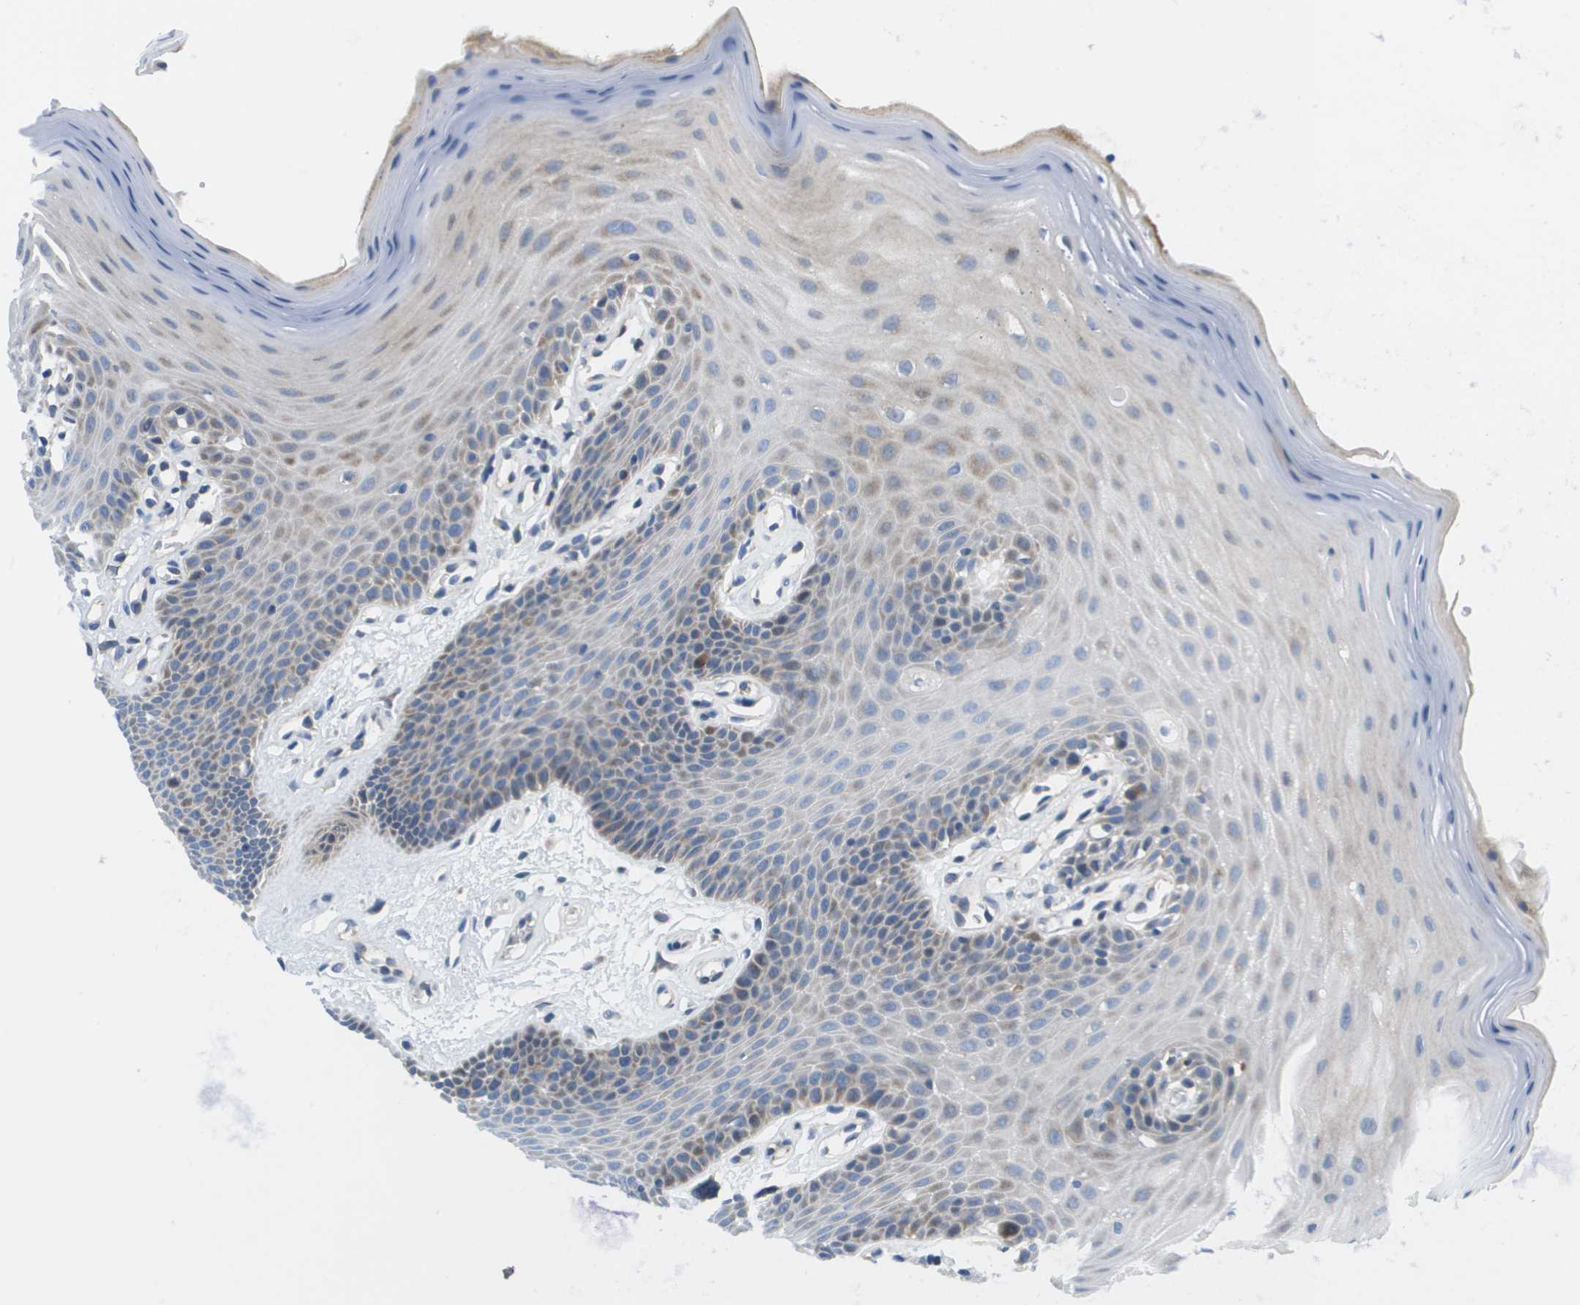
{"staining": {"intensity": "weak", "quantity": "25%-75%", "location": "cytoplasmic/membranous"}, "tissue": "oral mucosa", "cell_type": "Squamous epithelial cells", "image_type": "normal", "snomed": [{"axis": "morphology", "description": "Normal tissue, NOS"}, {"axis": "morphology", "description": "Squamous cell carcinoma, NOS"}, {"axis": "topography", "description": "Skeletal muscle"}, {"axis": "topography", "description": "Adipose tissue"}, {"axis": "topography", "description": "Vascular tissue"}, {"axis": "topography", "description": "Oral tissue"}, {"axis": "topography", "description": "Peripheral nerve tissue"}, {"axis": "topography", "description": "Head-Neck"}], "caption": "Brown immunohistochemical staining in benign oral mucosa displays weak cytoplasmic/membranous positivity in approximately 25%-75% of squamous epithelial cells.", "gene": "KRT23", "patient": {"sex": "male", "age": 71}}